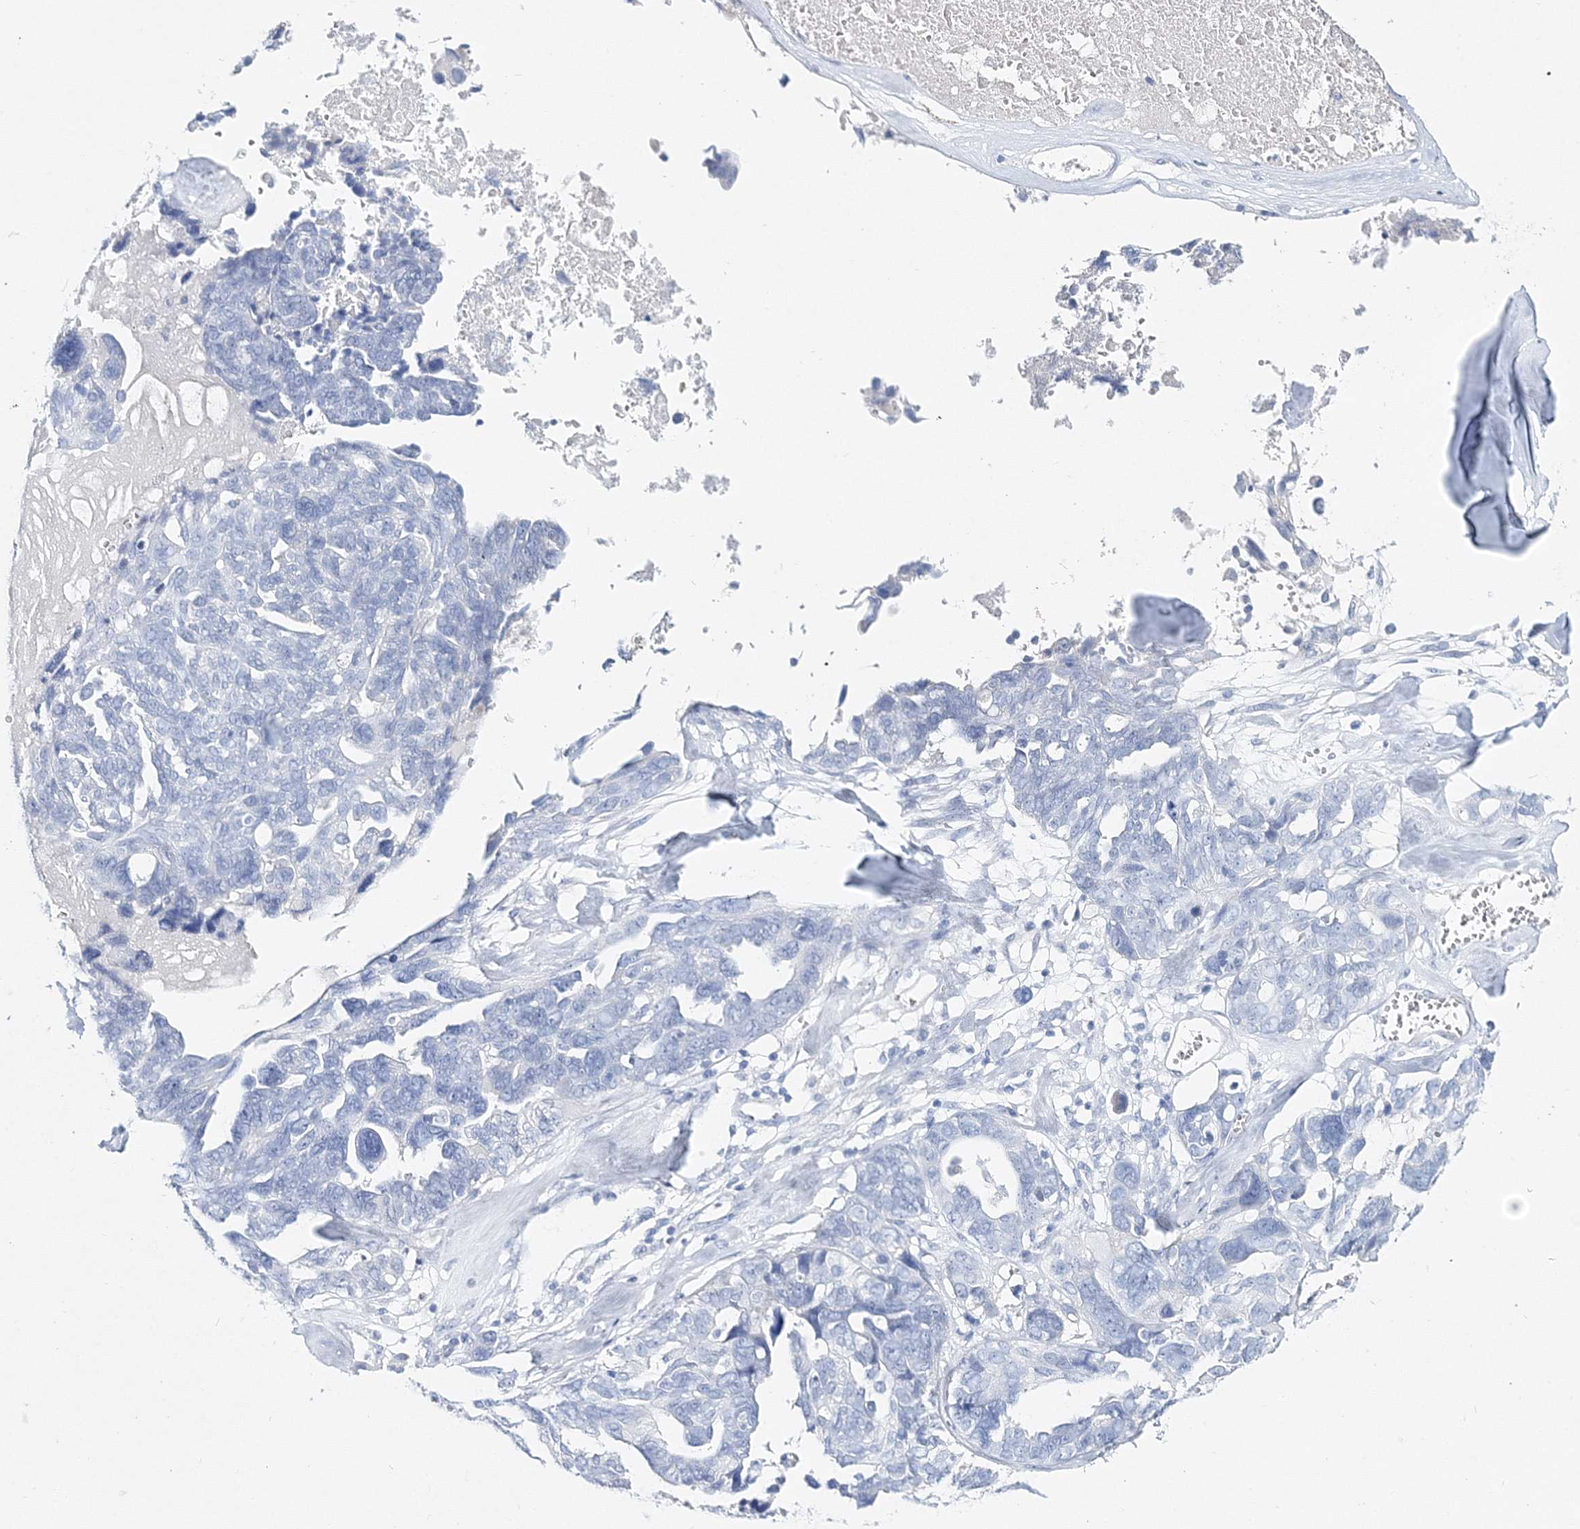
{"staining": {"intensity": "negative", "quantity": "none", "location": "none"}, "tissue": "ovarian cancer", "cell_type": "Tumor cells", "image_type": "cancer", "snomed": [{"axis": "morphology", "description": "Cystadenocarcinoma, serous, NOS"}, {"axis": "topography", "description": "Ovary"}], "caption": "The immunohistochemistry histopathology image has no significant staining in tumor cells of serous cystadenocarcinoma (ovarian) tissue.", "gene": "MYOZ2", "patient": {"sex": "female", "age": 79}}